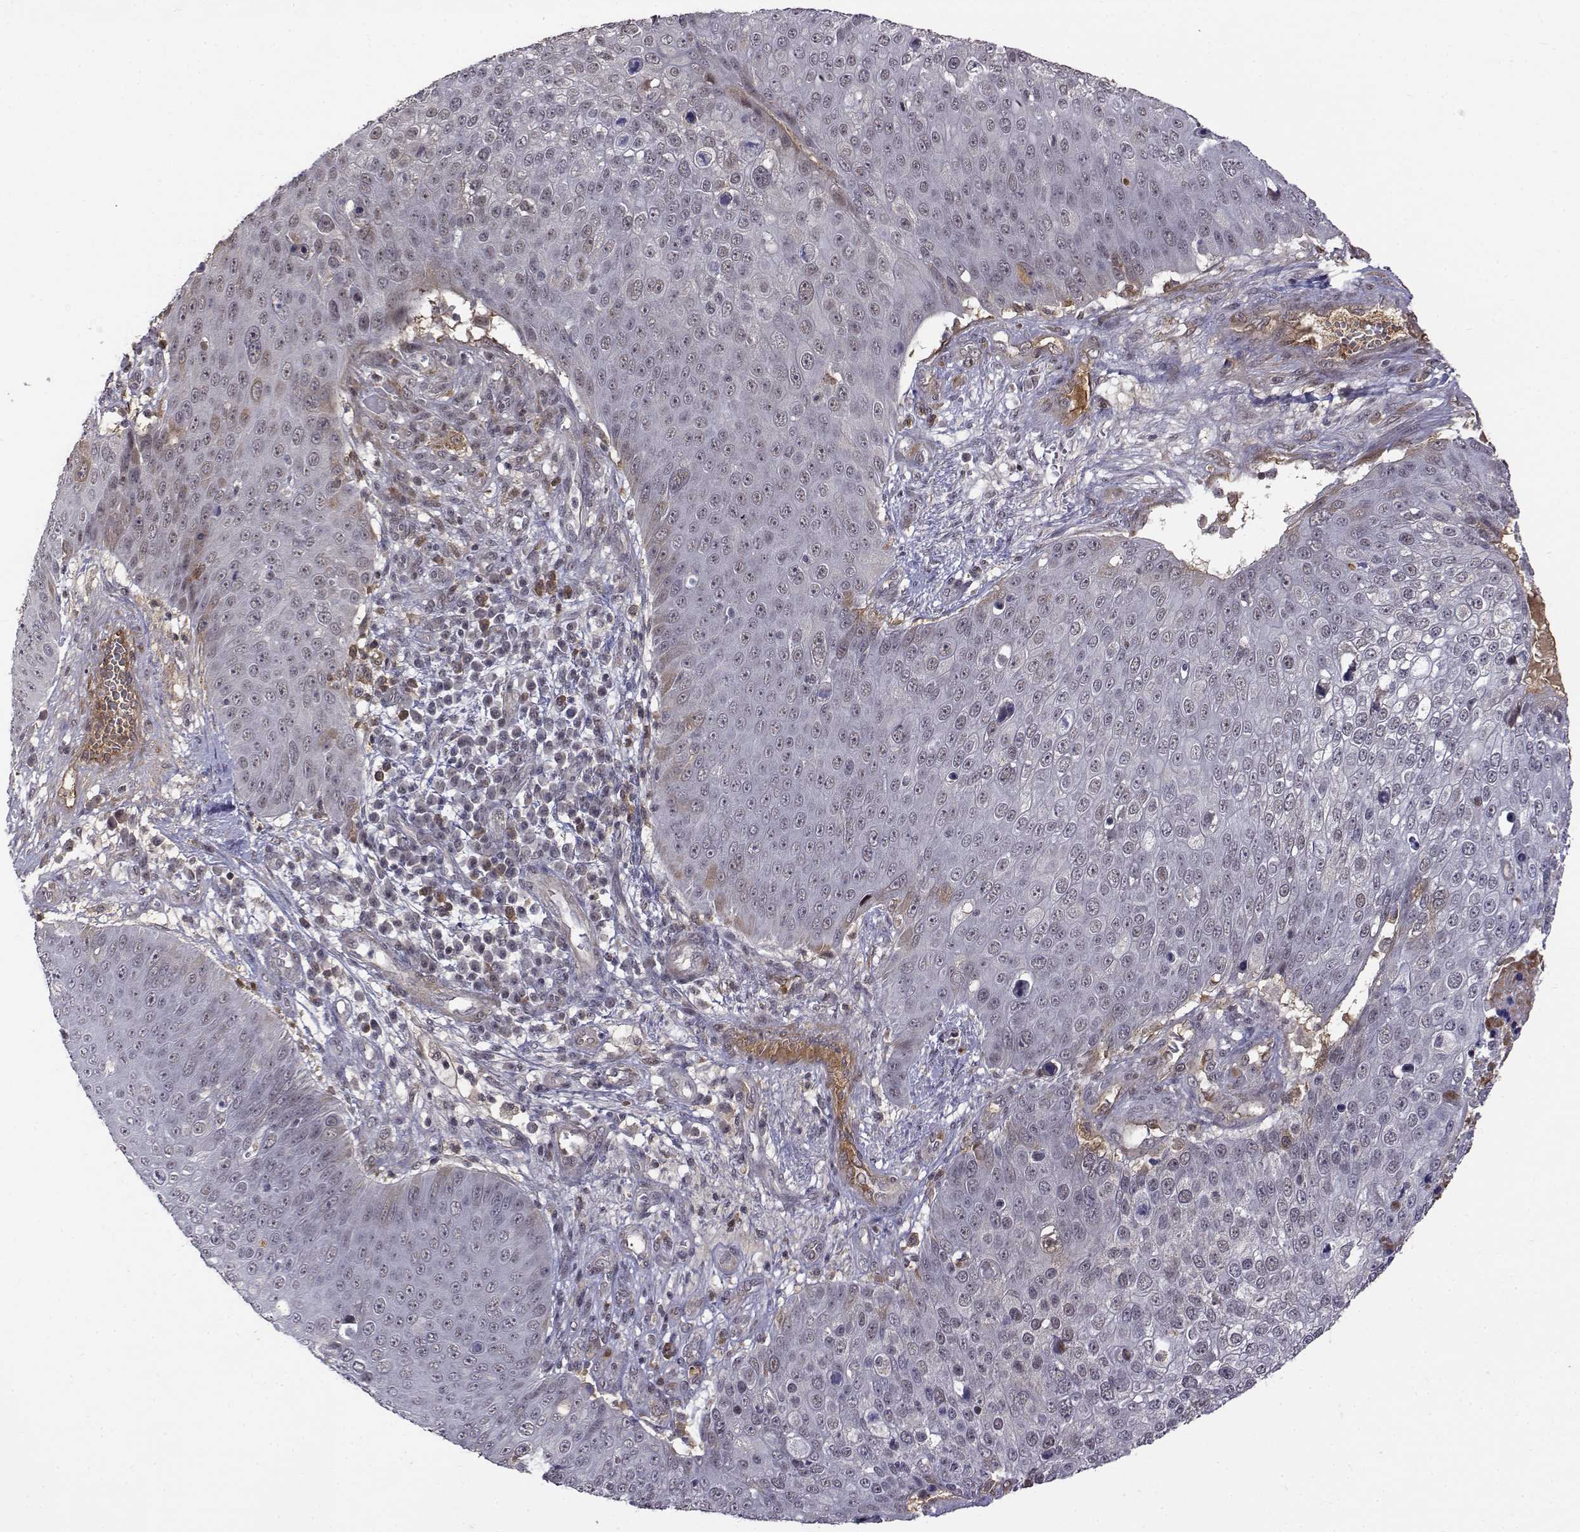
{"staining": {"intensity": "negative", "quantity": "none", "location": "none"}, "tissue": "skin cancer", "cell_type": "Tumor cells", "image_type": "cancer", "snomed": [{"axis": "morphology", "description": "Squamous cell carcinoma, NOS"}, {"axis": "topography", "description": "Skin"}], "caption": "Immunohistochemistry of squamous cell carcinoma (skin) shows no staining in tumor cells. The staining was performed using DAB (3,3'-diaminobenzidine) to visualize the protein expression in brown, while the nuclei were stained in blue with hematoxylin (Magnification: 20x).", "gene": "ITGA7", "patient": {"sex": "male", "age": 71}}